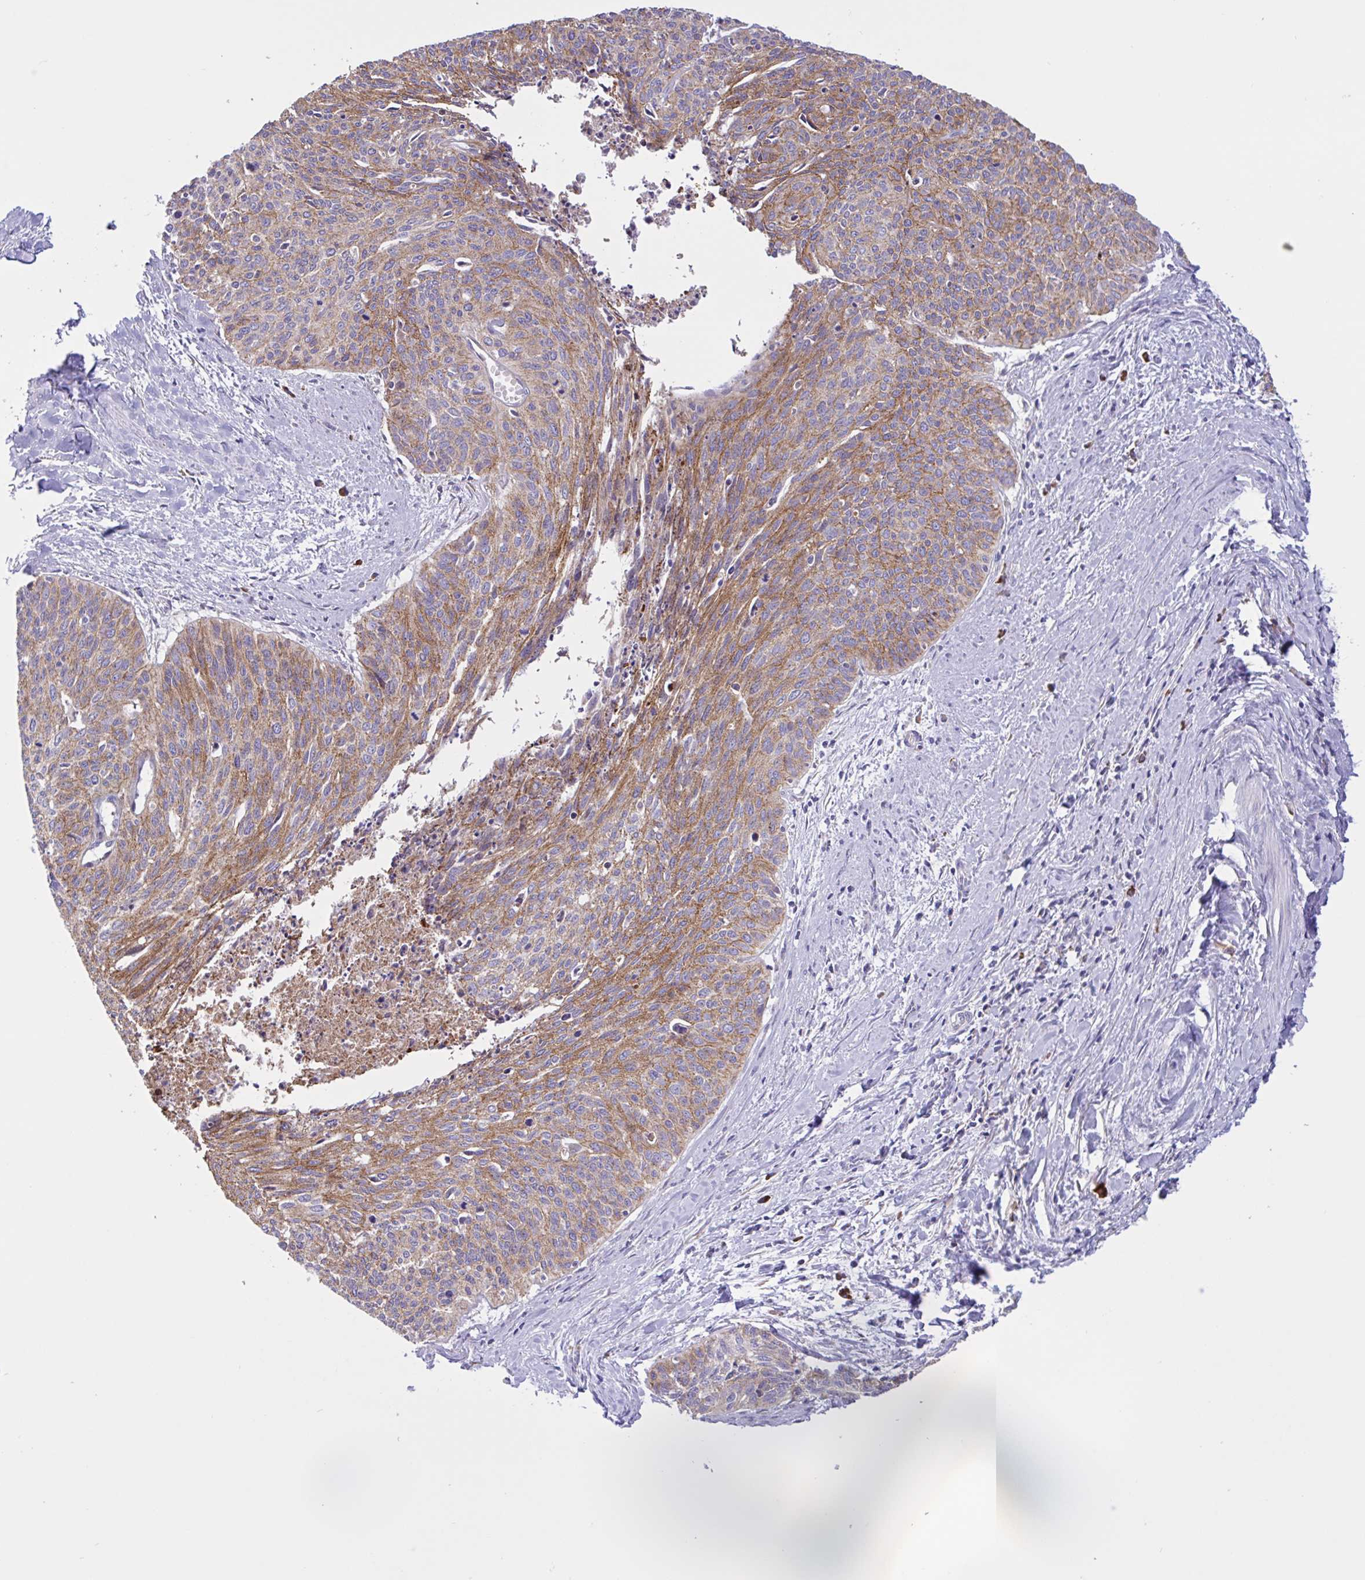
{"staining": {"intensity": "moderate", "quantity": ">75%", "location": "cytoplasmic/membranous"}, "tissue": "cervical cancer", "cell_type": "Tumor cells", "image_type": "cancer", "snomed": [{"axis": "morphology", "description": "Squamous cell carcinoma, NOS"}, {"axis": "topography", "description": "Cervix"}], "caption": "A brown stain labels moderate cytoplasmic/membranous staining of a protein in human cervical squamous cell carcinoma tumor cells. The protein is shown in brown color, while the nuclei are stained blue.", "gene": "DSC3", "patient": {"sex": "female", "age": 55}}